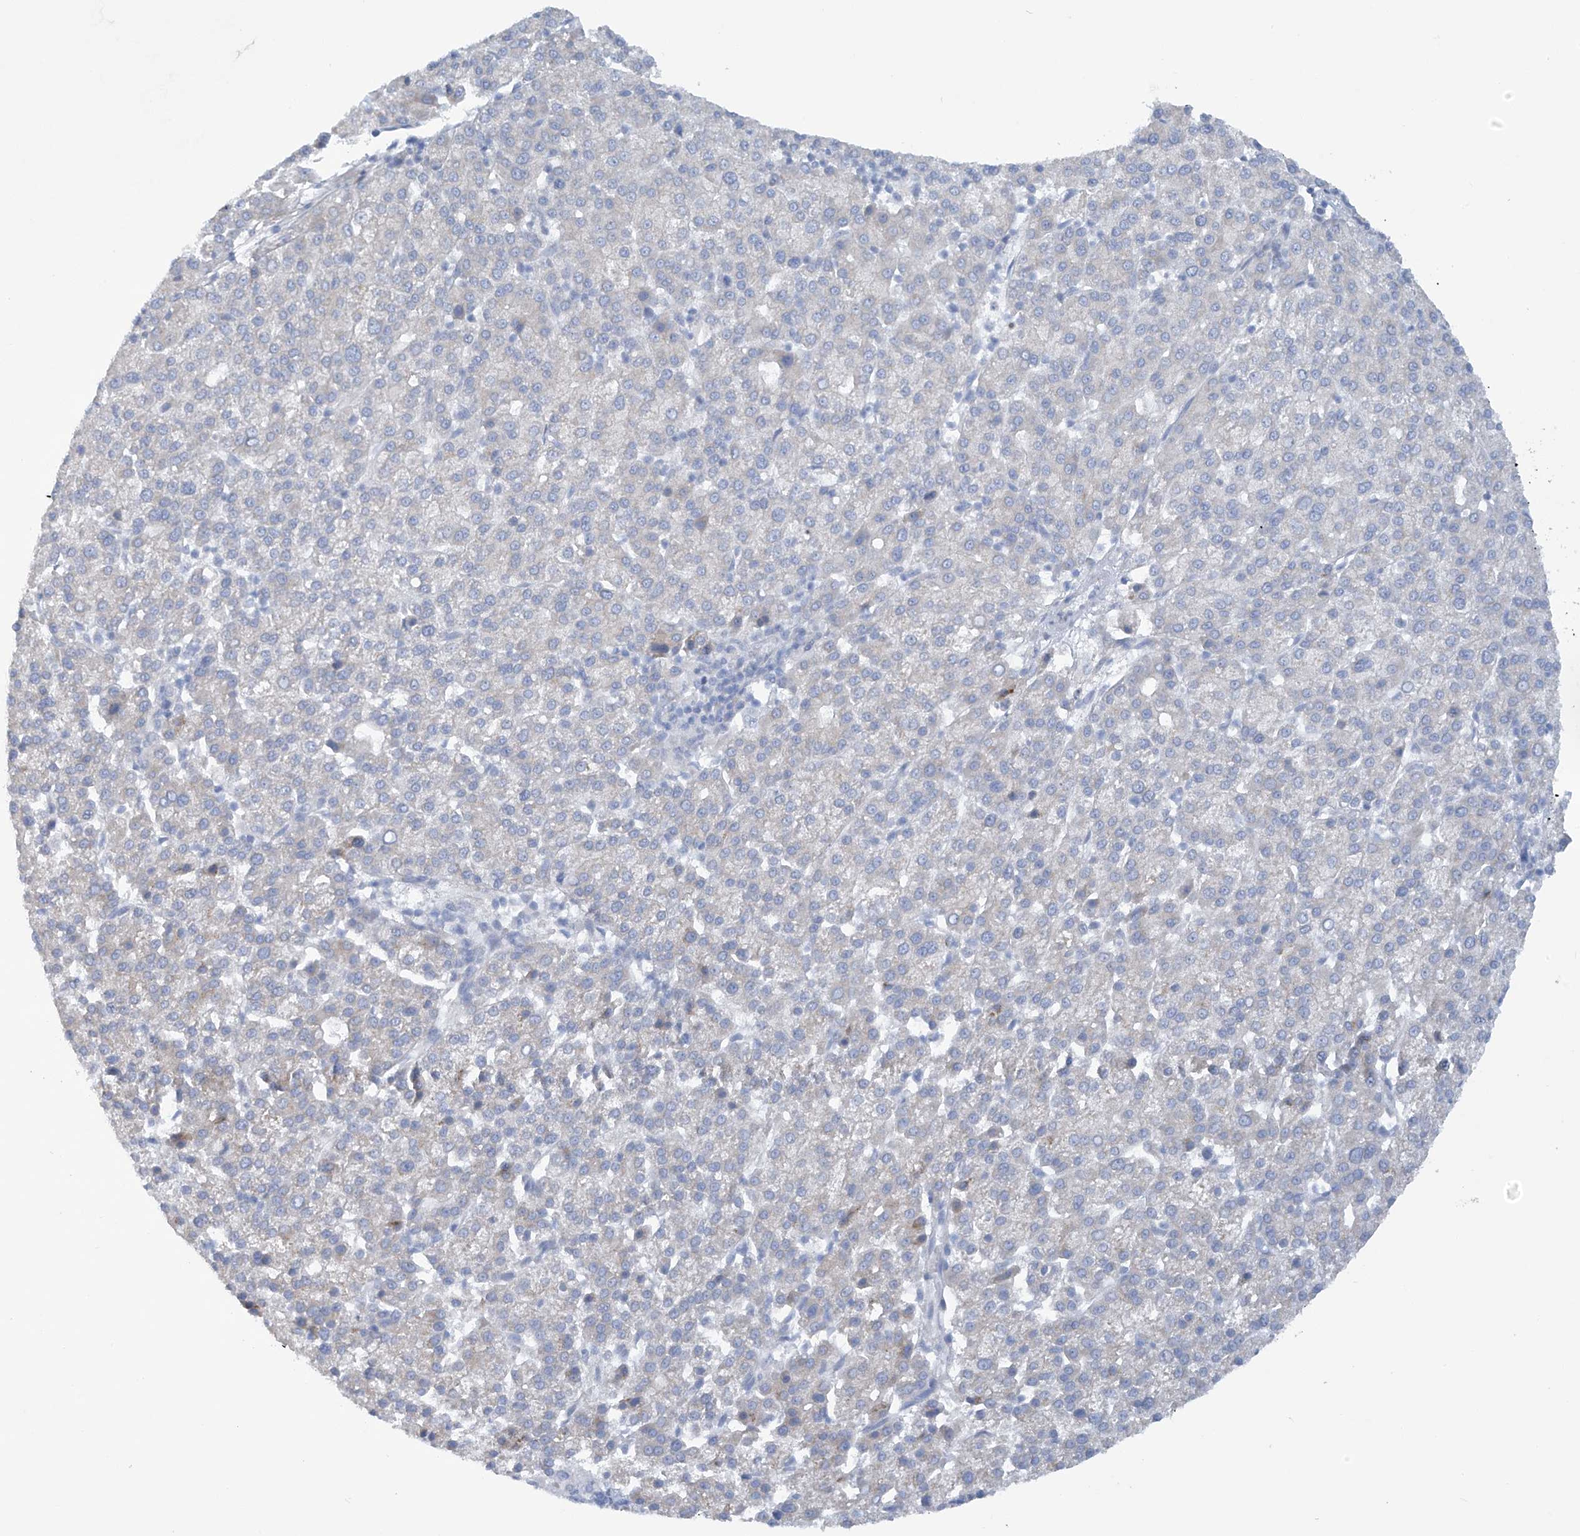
{"staining": {"intensity": "negative", "quantity": "none", "location": "none"}, "tissue": "liver cancer", "cell_type": "Tumor cells", "image_type": "cancer", "snomed": [{"axis": "morphology", "description": "Carcinoma, Hepatocellular, NOS"}, {"axis": "topography", "description": "Liver"}], "caption": "This is a image of IHC staining of liver cancer, which shows no expression in tumor cells.", "gene": "TRMT2B", "patient": {"sex": "female", "age": 58}}